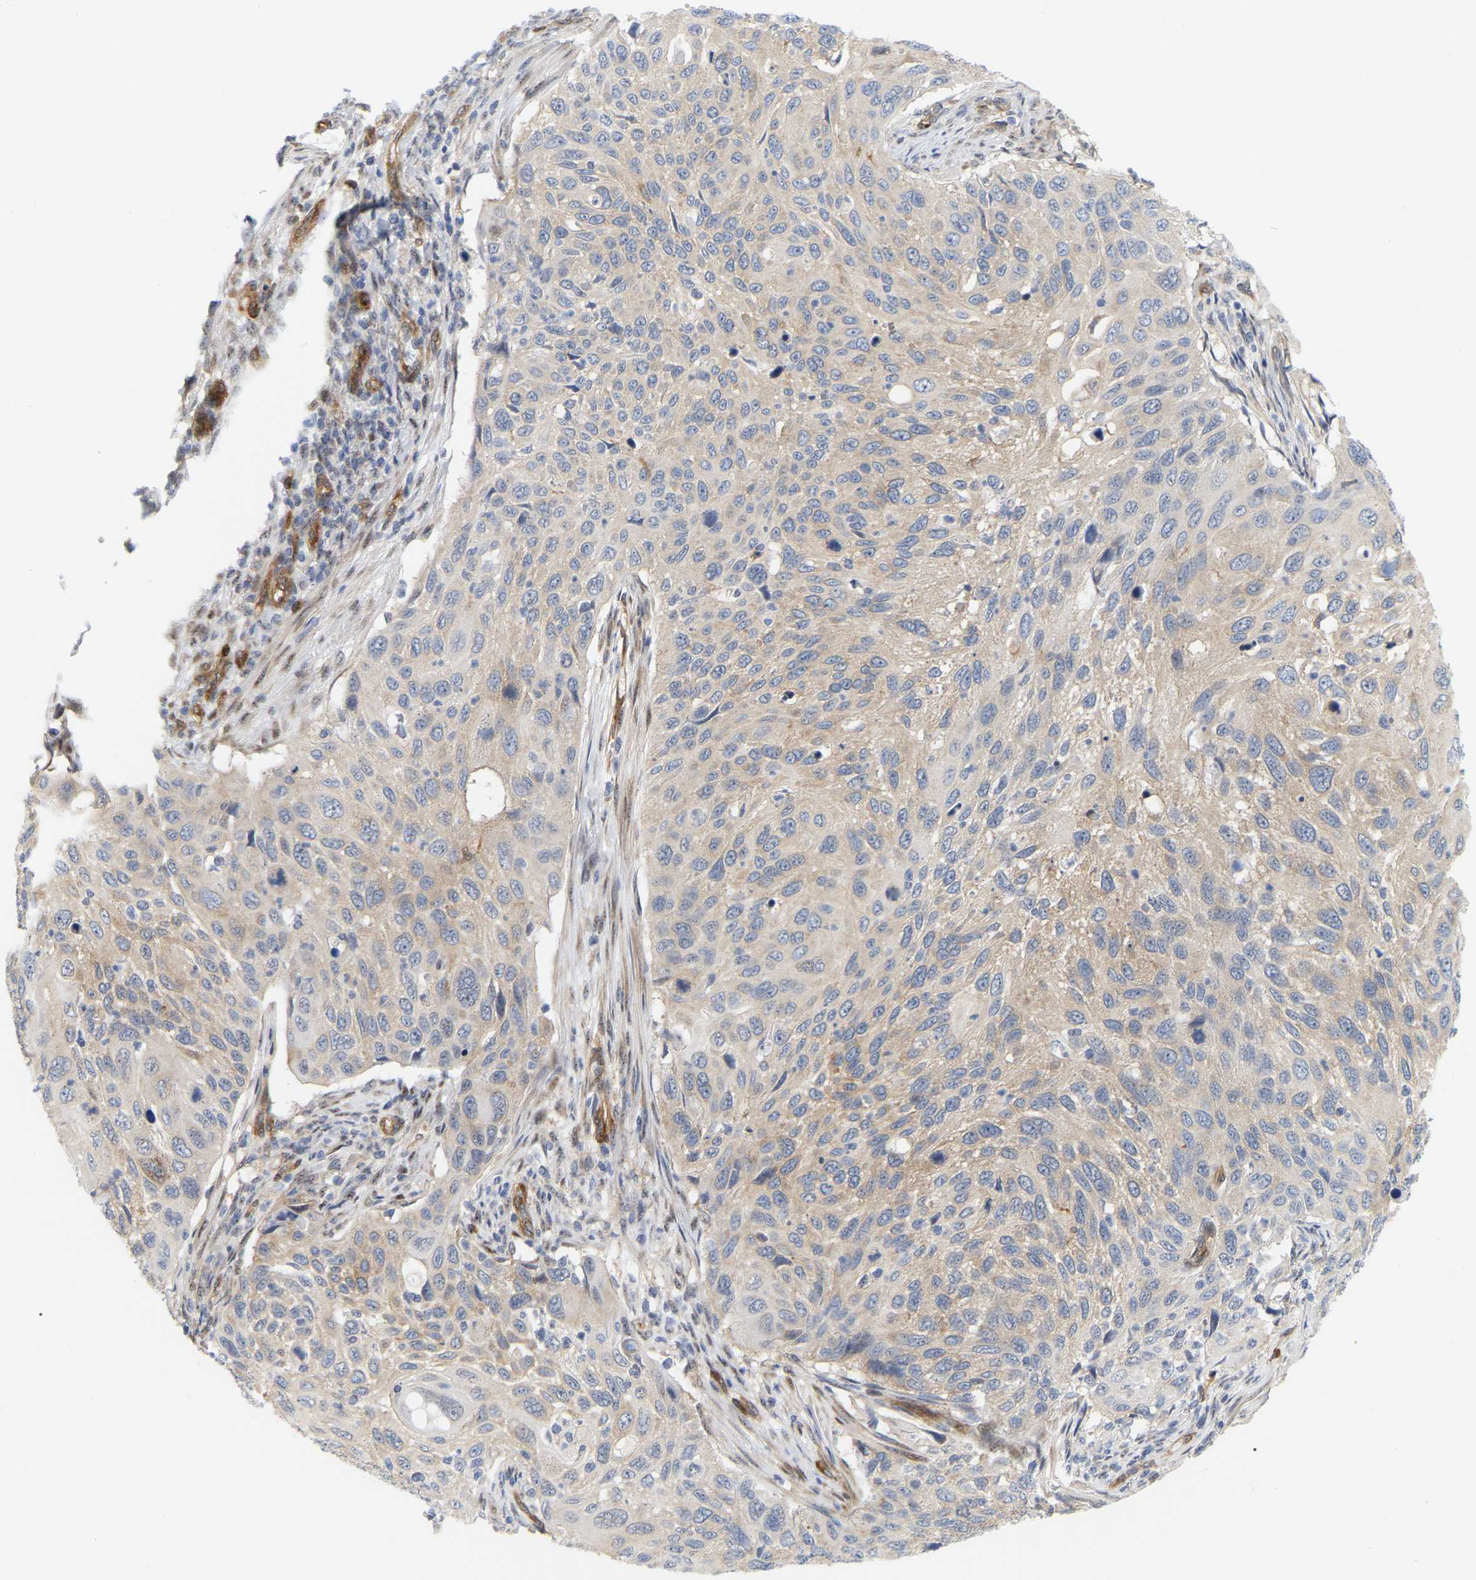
{"staining": {"intensity": "weak", "quantity": "25%-75%", "location": "cytoplasmic/membranous"}, "tissue": "cervical cancer", "cell_type": "Tumor cells", "image_type": "cancer", "snomed": [{"axis": "morphology", "description": "Squamous cell carcinoma, NOS"}, {"axis": "topography", "description": "Cervix"}], "caption": "Immunohistochemistry (IHC) image of neoplastic tissue: cervical cancer (squamous cell carcinoma) stained using immunohistochemistry (IHC) demonstrates low levels of weak protein expression localized specifically in the cytoplasmic/membranous of tumor cells, appearing as a cytoplasmic/membranous brown color.", "gene": "RAPH1", "patient": {"sex": "female", "age": 70}}